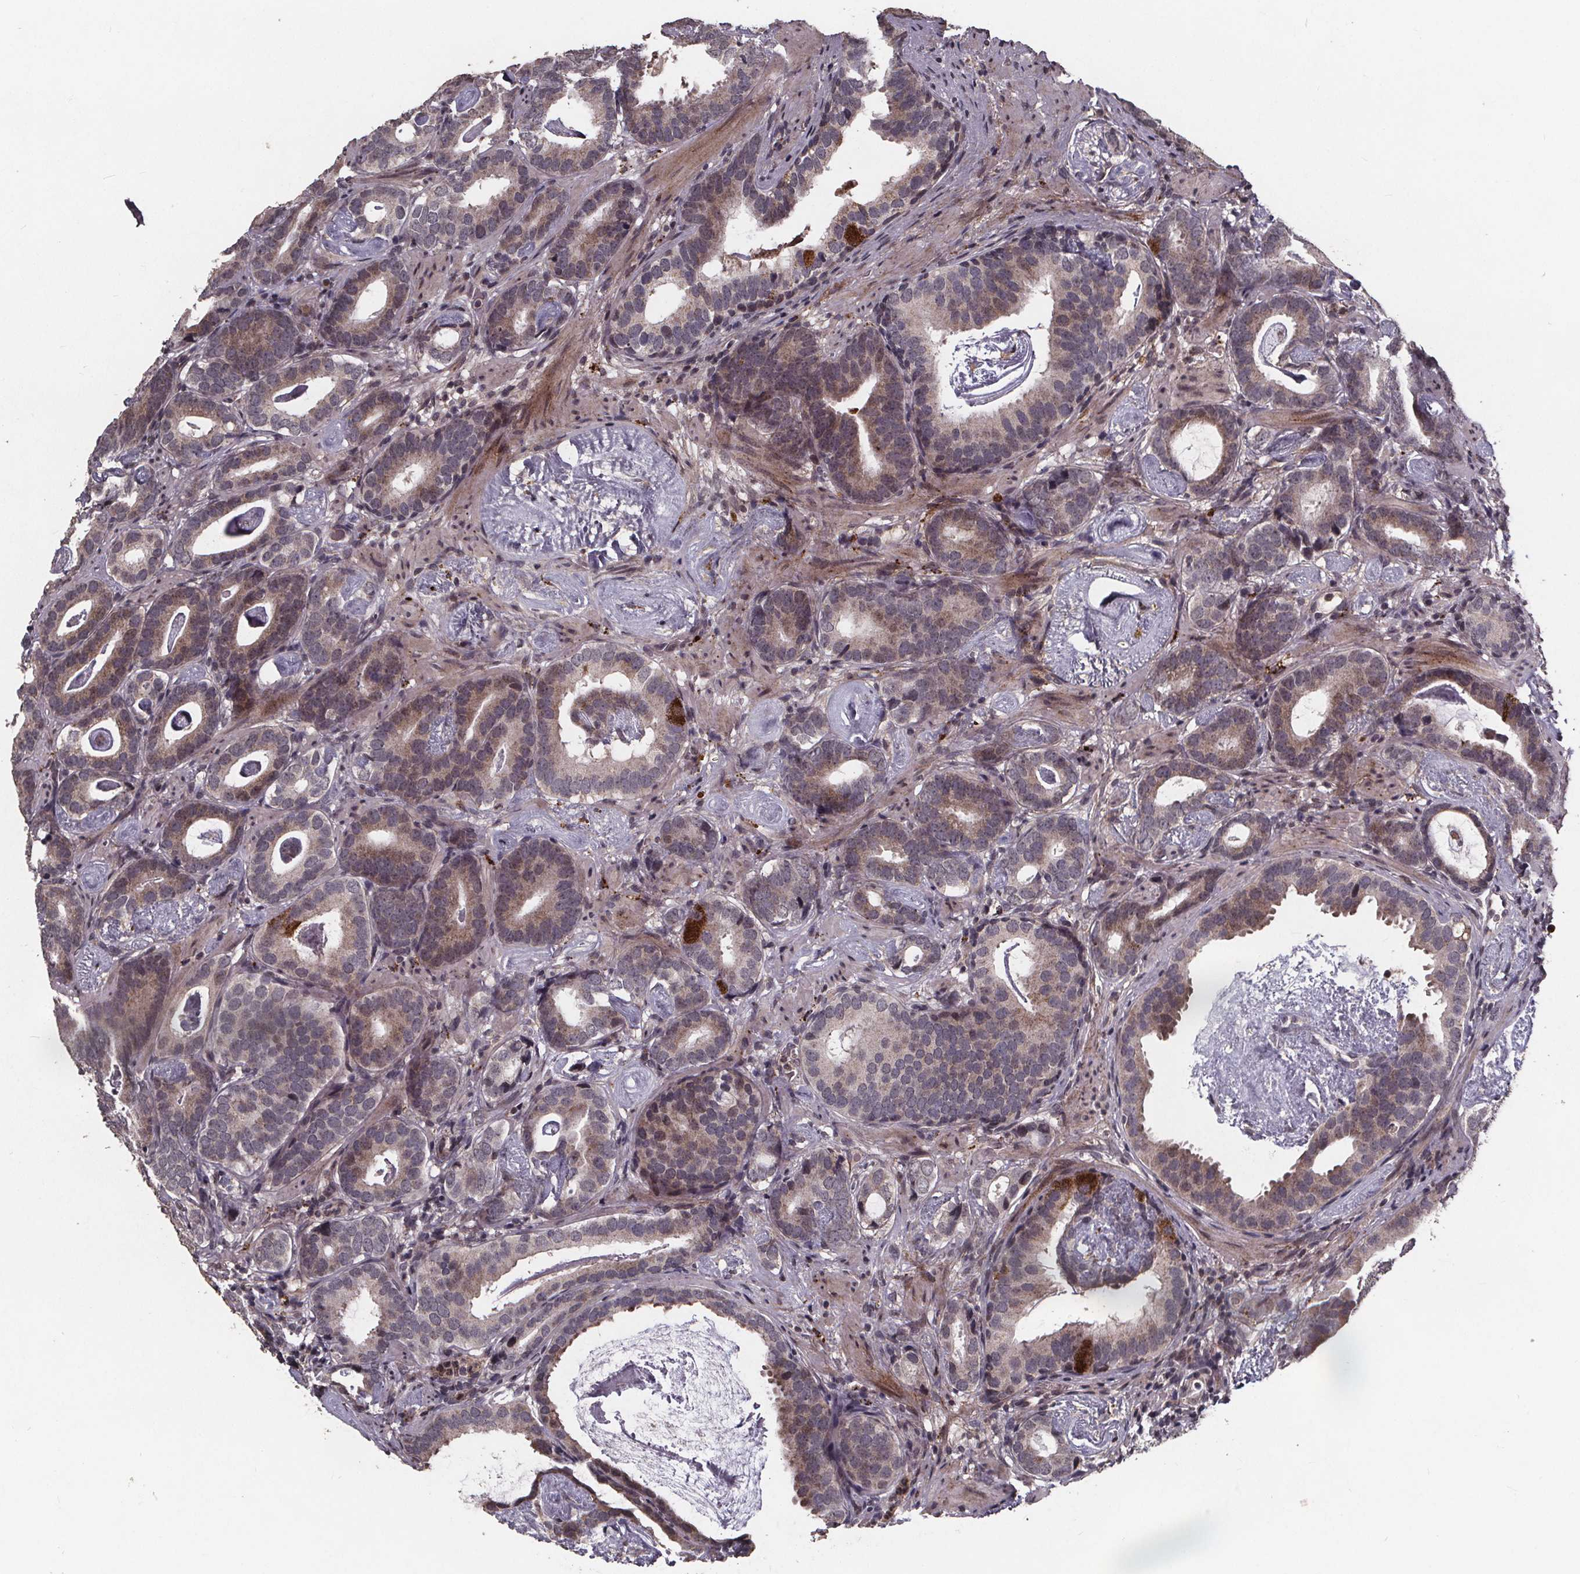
{"staining": {"intensity": "weak", "quantity": "25%-75%", "location": "cytoplasmic/membranous,nuclear"}, "tissue": "prostate cancer", "cell_type": "Tumor cells", "image_type": "cancer", "snomed": [{"axis": "morphology", "description": "Adenocarcinoma, Low grade"}, {"axis": "topography", "description": "Prostate and seminal vesicle, NOS"}], "caption": "Immunohistochemical staining of prostate cancer (low-grade adenocarcinoma) displays weak cytoplasmic/membranous and nuclear protein positivity in about 25%-75% of tumor cells. The protein is shown in brown color, while the nuclei are stained blue.", "gene": "GPX3", "patient": {"sex": "male", "age": 71}}